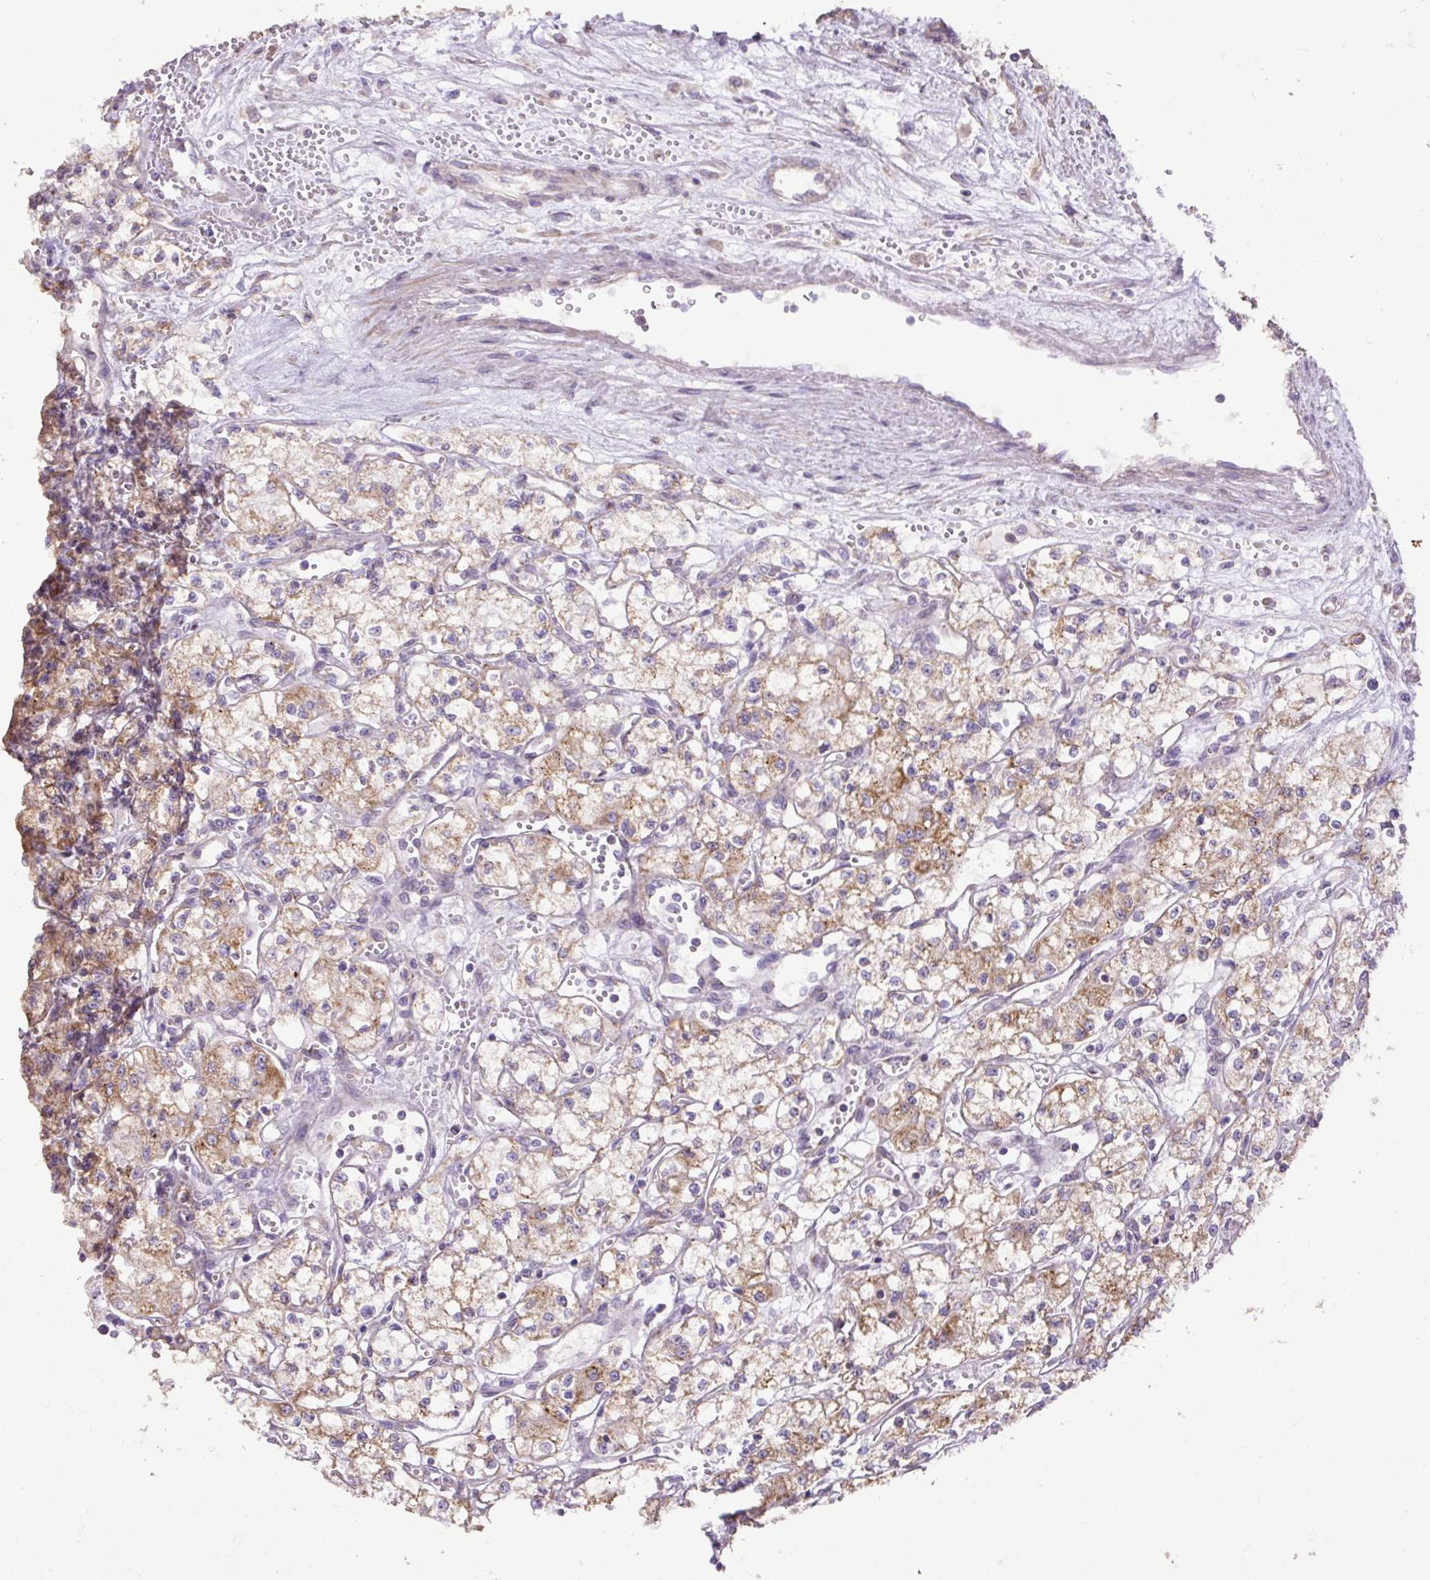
{"staining": {"intensity": "moderate", "quantity": ">75%", "location": "cytoplasmic/membranous"}, "tissue": "renal cancer", "cell_type": "Tumor cells", "image_type": "cancer", "snomed": [{"axis": "morphology", "description": "Adenocarcinoma, NOS"}, {"axis": "topography", "description": "Kidney"}], "caption": "Renal cancer stained with immunohistochemistry (IHC) displays moderate cytoplasmic/membranous staining in about >75% of tumor cells. (DAB (3,3'-diaminobenzidine) IHC with brightfield microscopy, high magnification).", "gene": "ABR", "patient": {"sex": "male", "age": 59}}